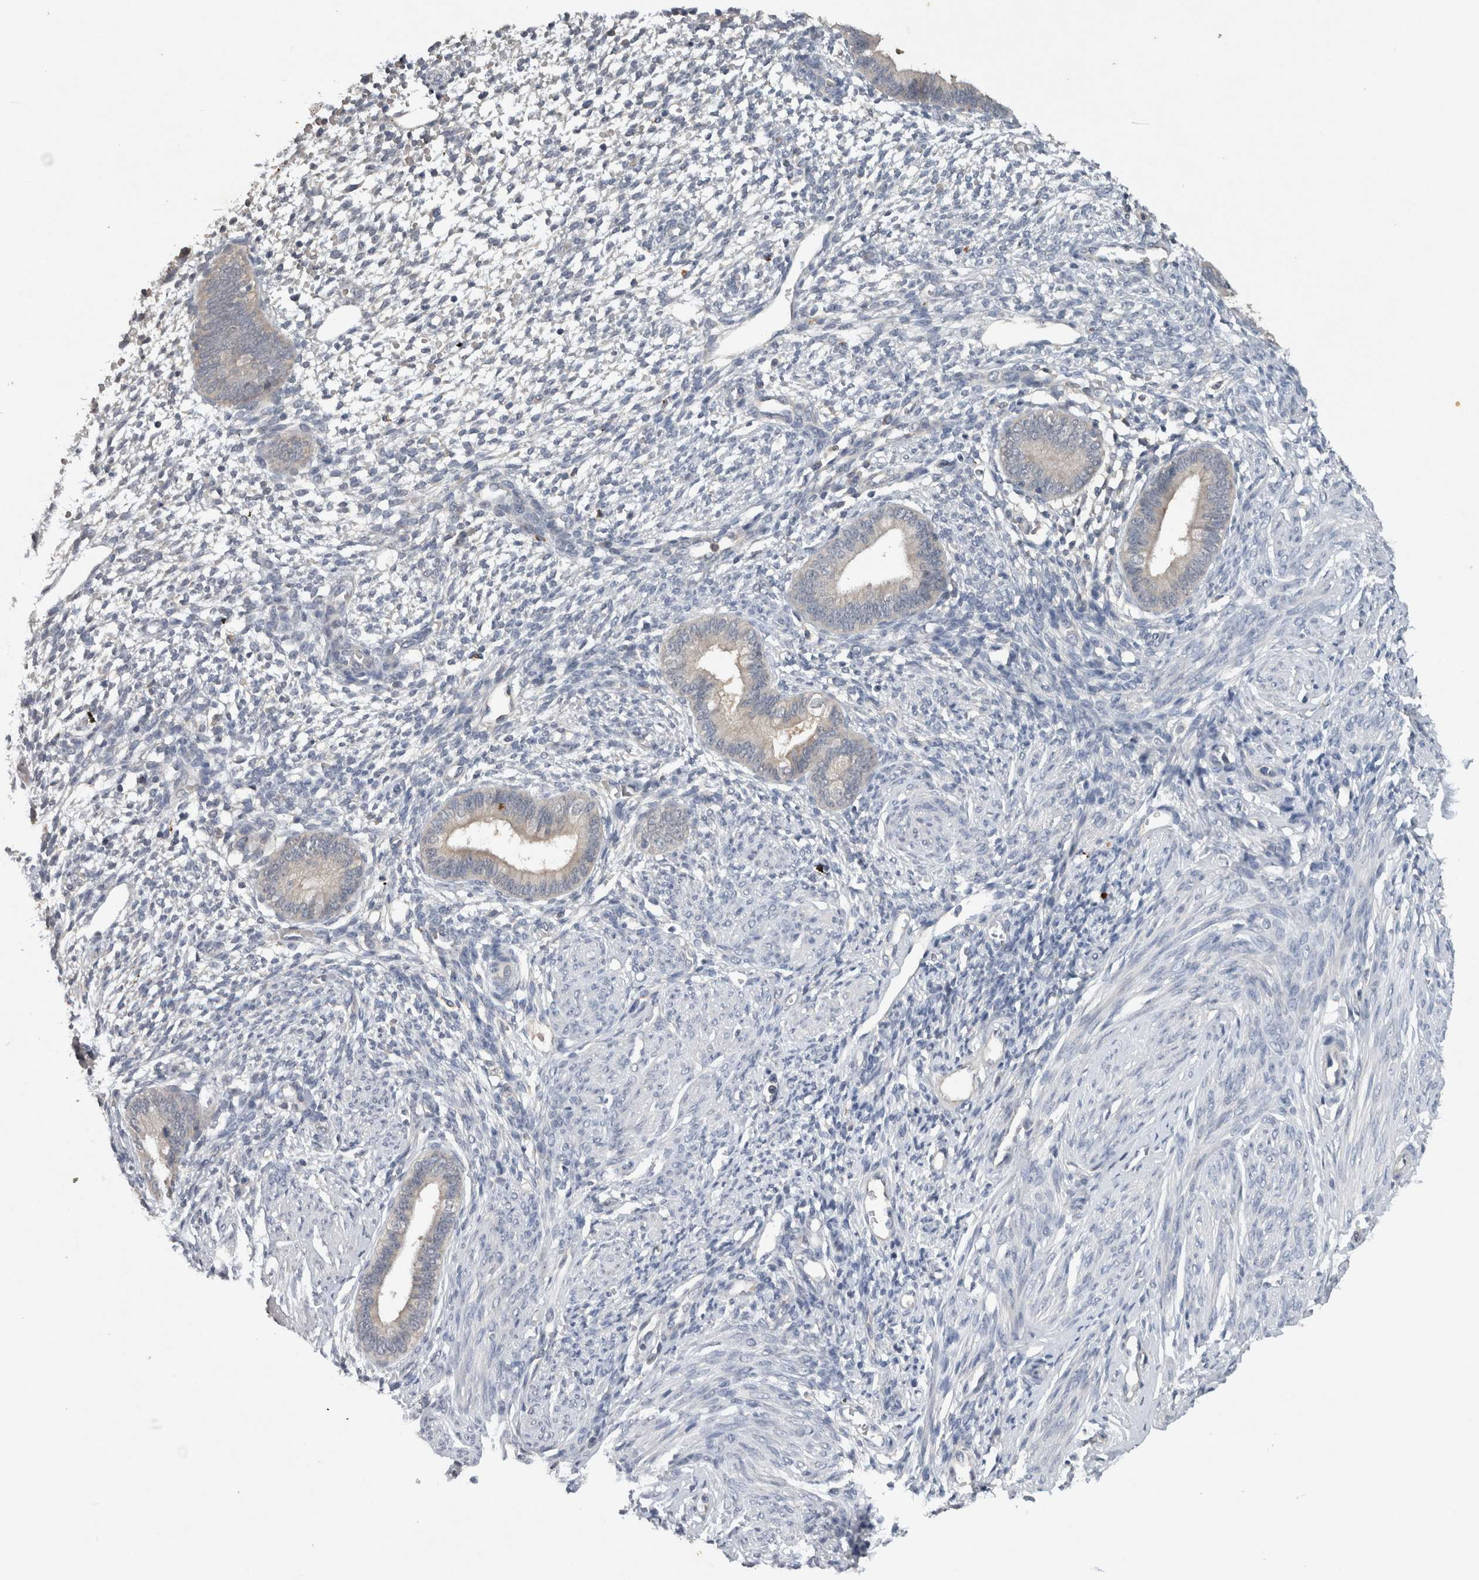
{"staining": {"intensity": "negative", "quantity": "none", "location": "none"}, "tissue": "endometrium", "cell_type": "Cells in endometrial stroma", "image_type": "normal", "snomed": [{"axis": "morphology", "description": "Normal tissue, NOS"}, {"axis": "topography", "description": "Endometrium"}], "caption": "DAB immunohistochemical staining of unremarkable endometrium demonstrates no significant positivity in cells in endometrial stroma. The staining was performed using DAB to visualize the protein expression in brown, while the nuclei were stained in blue with hematoxylin (Magnification: 20x).", "gene": "HEXD", "patient": {"sex": "female", "age": 46}}